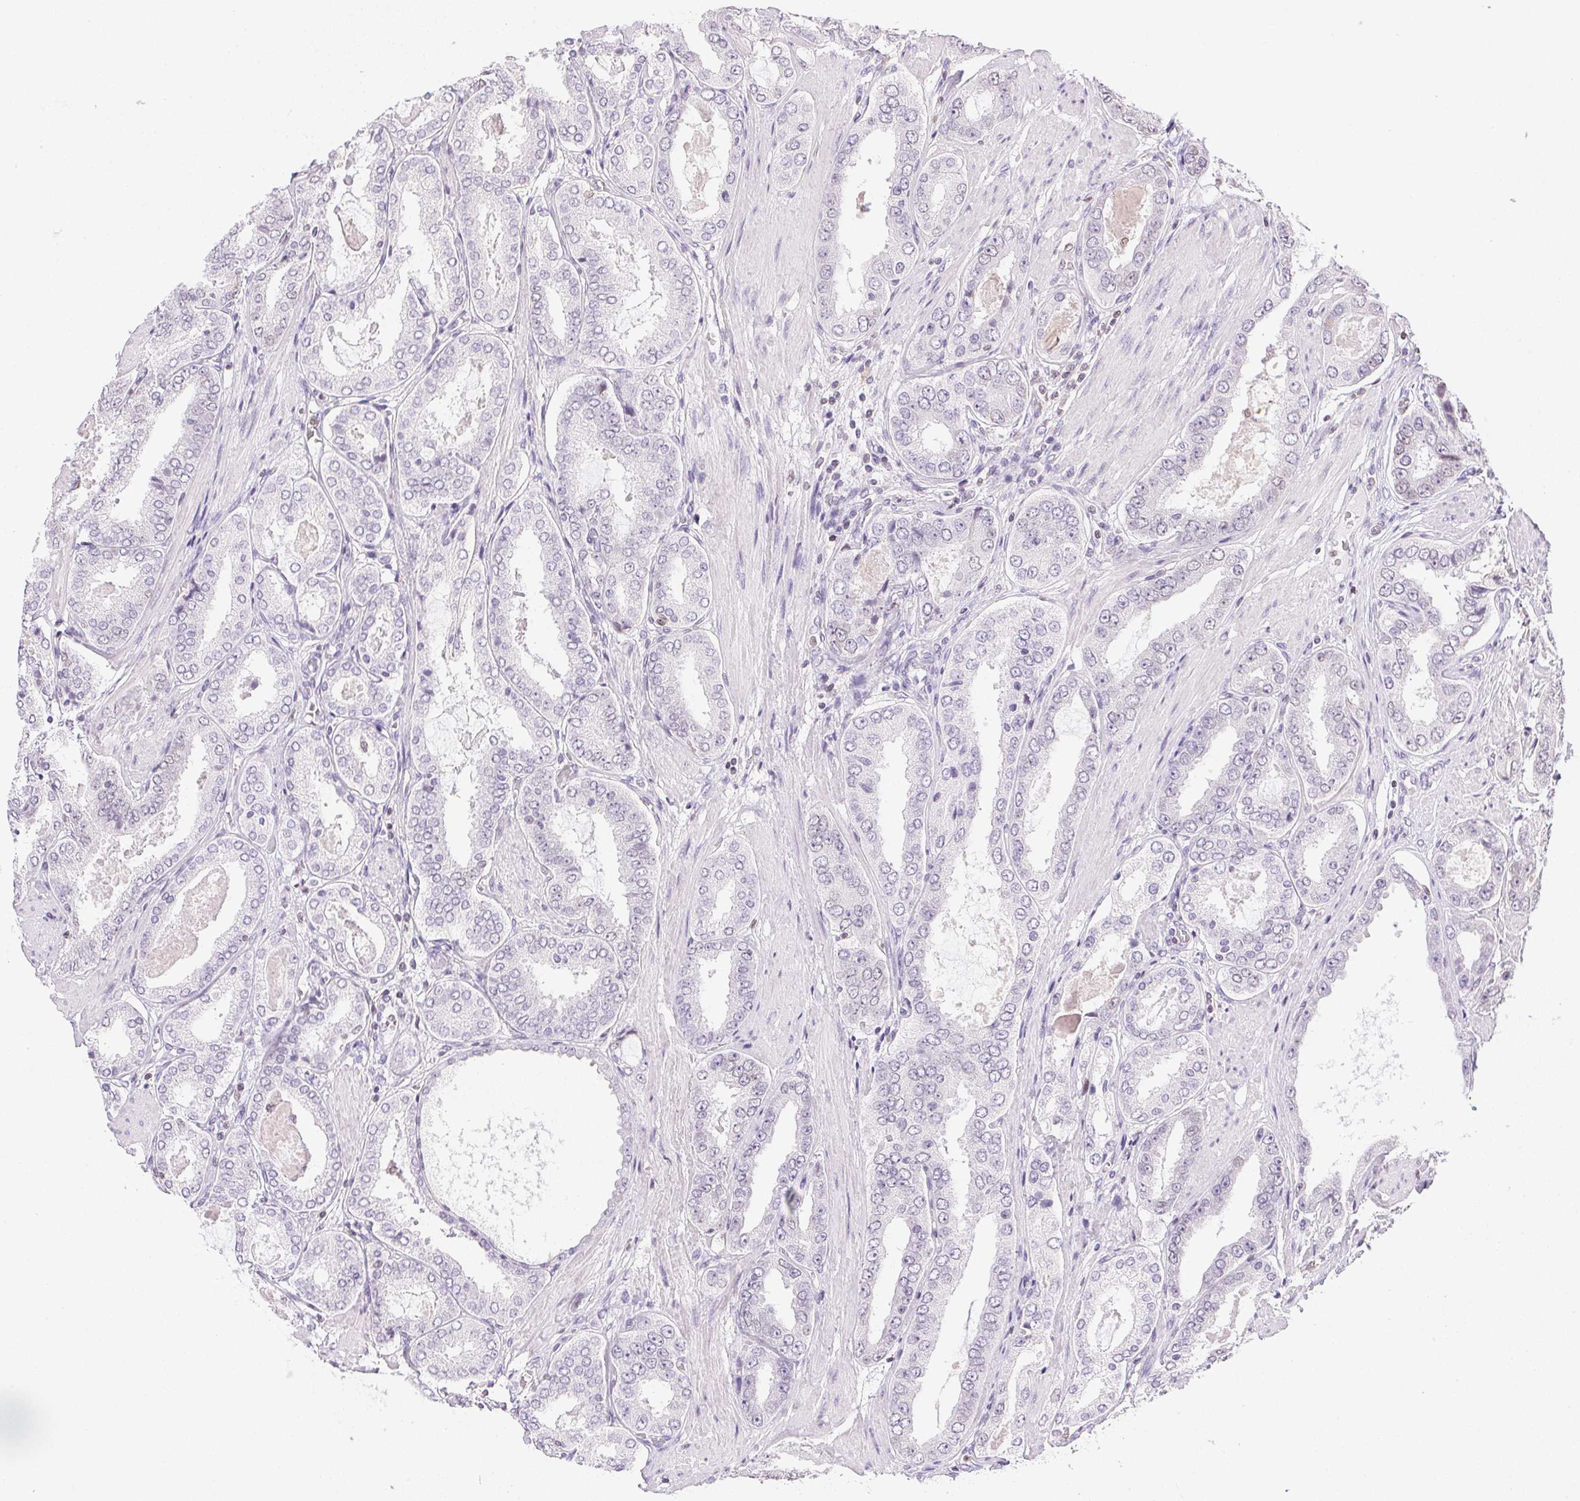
{"staining": {"intensity": "negative", "quantity": "none", "location": "none"}, "tissue": "prostate cancer", "cell_type": "Tumor cells", "image_type": "cancer", "snomed": [{"axis": "morphology", "description": "Adenocarcinoma, High grade"}, {"axis": "topography", "description": "Prostate"}], "caption": "High power microscopy image of an immunohistochemistry (IHC) photomicrograph of prostate cancer, revealing no significant expression in tumor cells. (Brightfield microscopy of DAB (3,3'-diaminobenzidine) immunohistochemistry (IHC) at high magnification).", "gene": "PRL", "patient": {"sex": "male", "age": 63}}